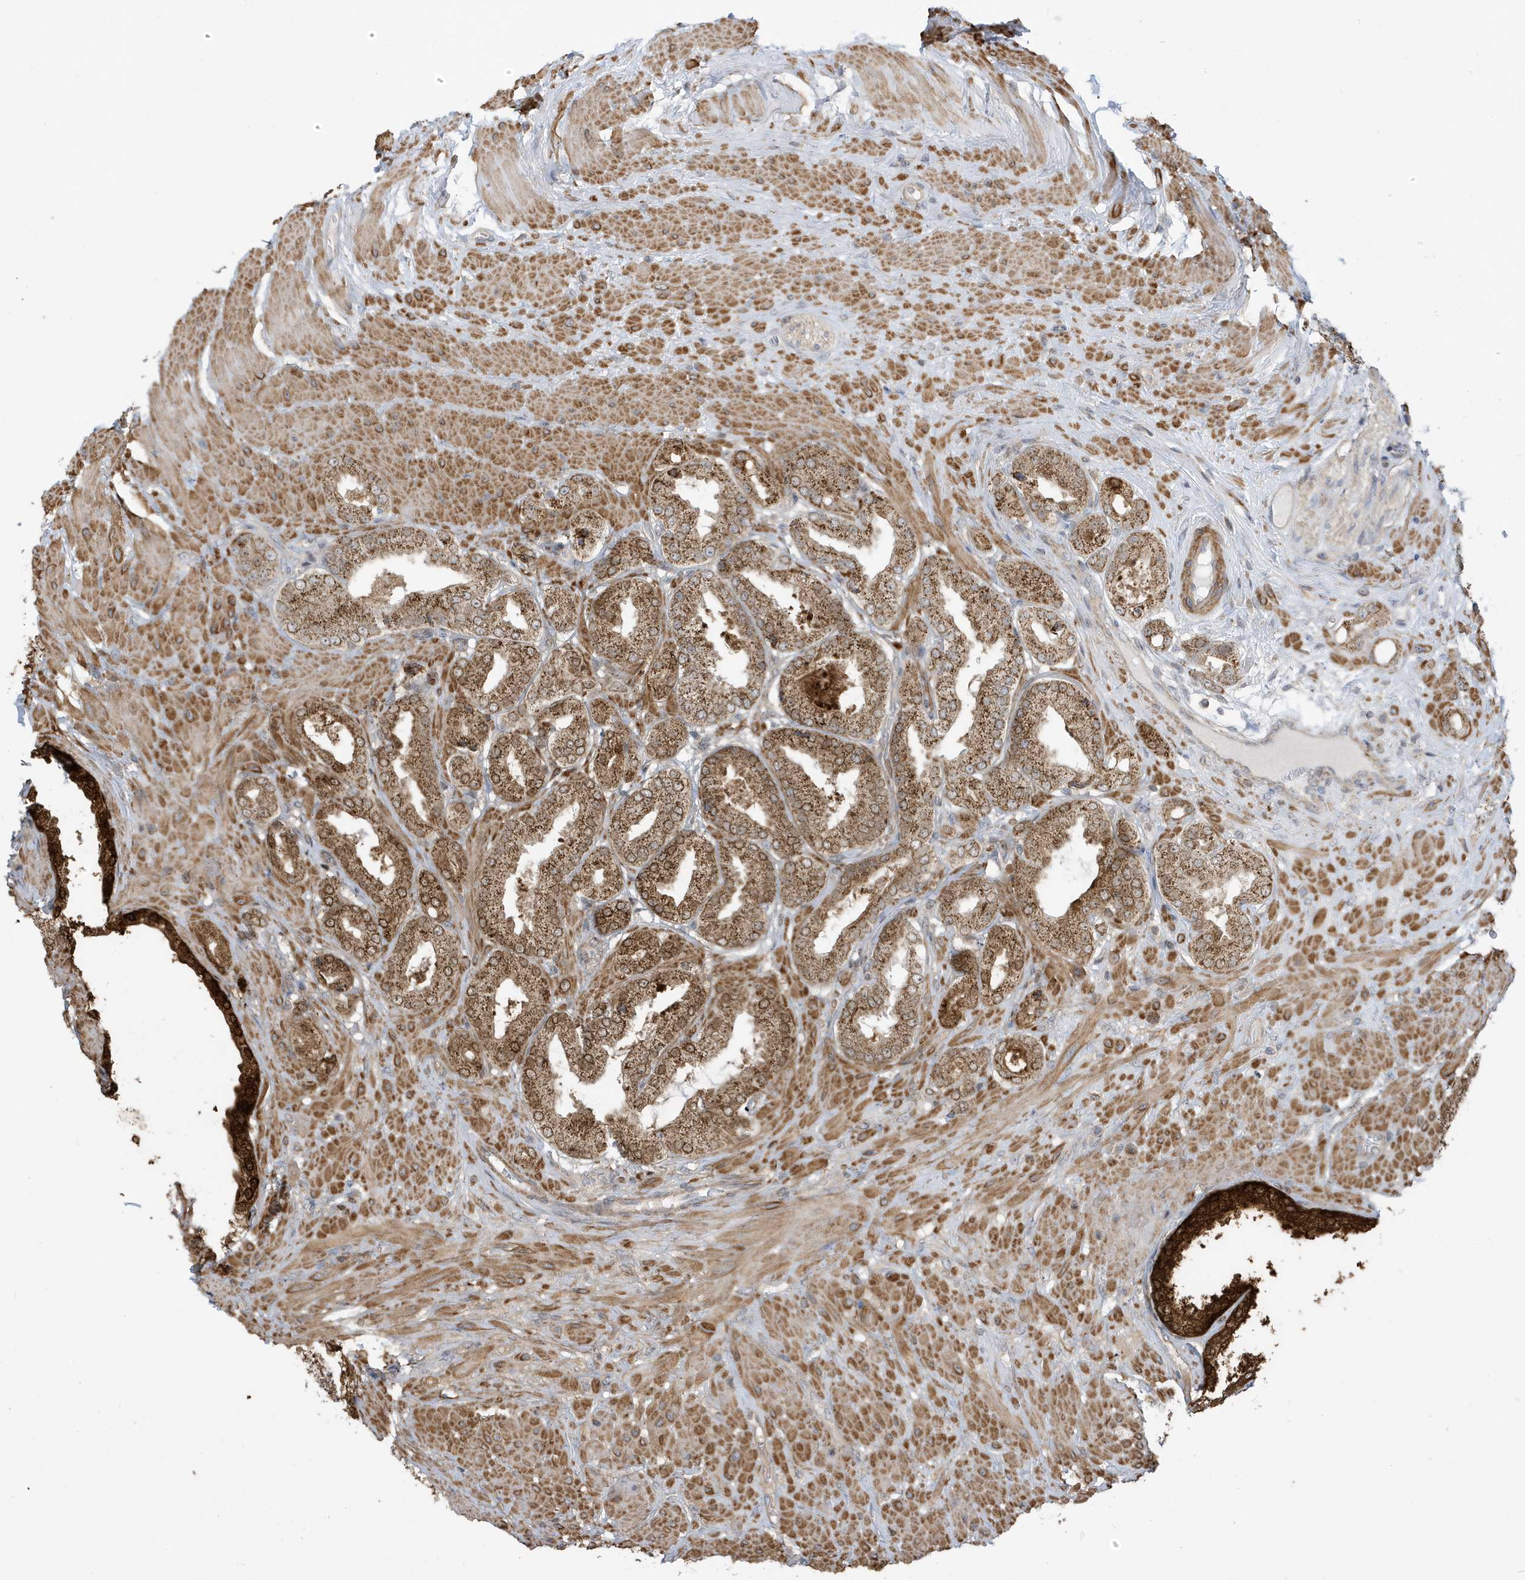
{"staining": {"intensity": "strong", "quantity": ">75%", "location": "cytoplasmic/membranous"}, "tissue": "prostate cancer", "cell_type": "Tumor cells", "image_type": "cancer", "snomed": [{"axis": "morphology", "description": "Adenocarcinoma, Low grade"}, {"axis": "topography", "description": "Prostate"}], "caption": "Immunohistochemistry (IHC) staining of prostate cancer, which demonstrates high levels of strong cytoplasmic/membranous staining in approximately >75% of tumor cells indicating strong cytoplasmic/membranous protein expression. The staining was performed using DAB (brown) for protein detection and nuclei were counterstained in hematoxylin (blue).", "gene": "ATP13A5", "patient": {"sex": "male", "age": 63}}